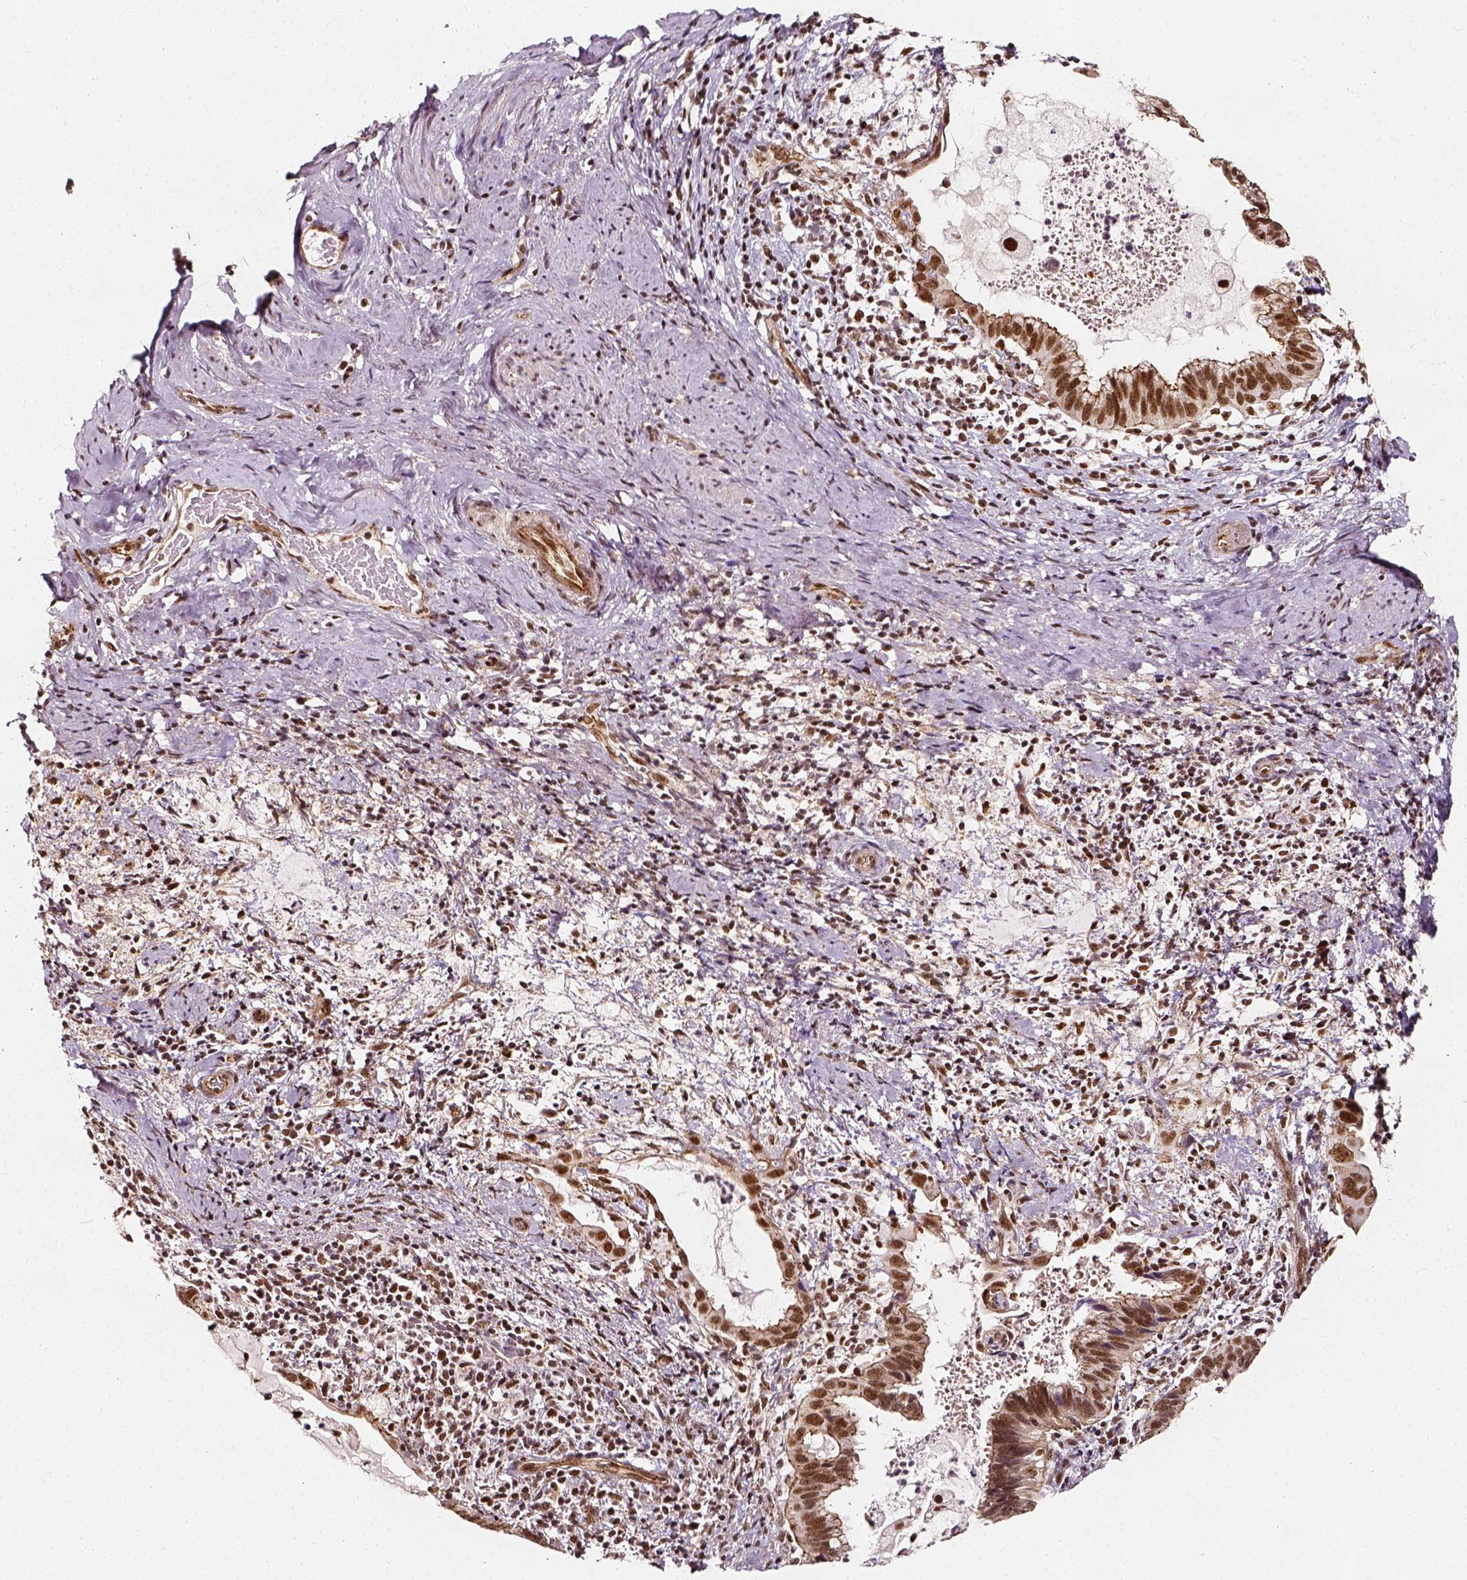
{"staining": {"intensity": "moderate", "quantity": ">75%", "location": "nuclear"}, "tissue": "cervical cancer", "cell_type": "Tumor cells", "image_type": "cancer", "snomed": [{"axis": "morphology", "description": "Adenocarcinoma, NOS"}, {"axis": "topography", "description": "Cervix"}], "caption": "Brown immunohistochemical staining in human cervical adenocarcinoma displays moderate nuclear staining in approximately >75% of tumor cells.", "gene": "NACC1", "patient": {"sex": "female", "age": 56}}